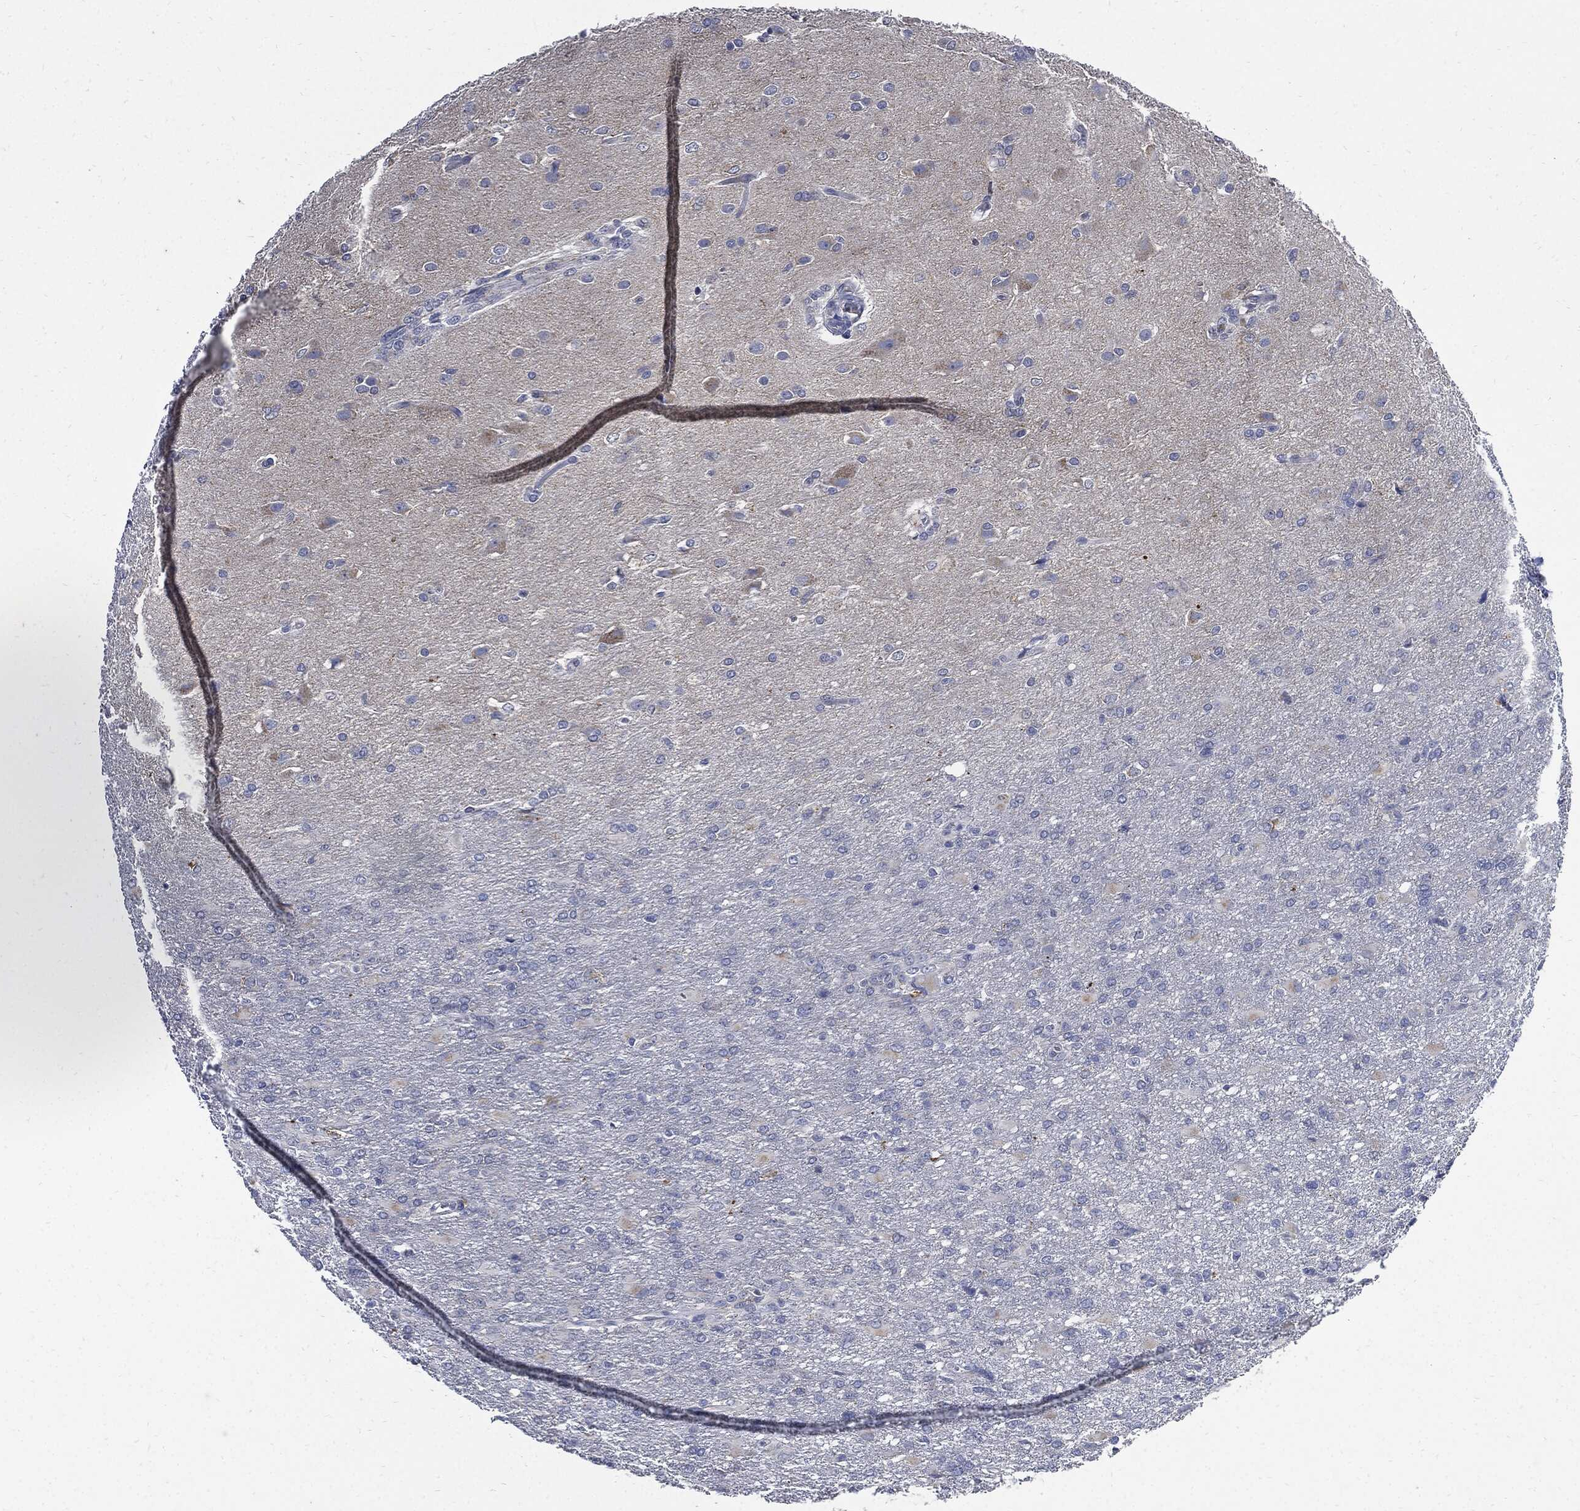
{"staining": {"intensity": "negative", "quantity": "none", "location": "none"}, "tissue": "glioma", "cell_type": "Tumor cells", "image_type": "cancer", "snomed": [{"axis": "morphology", "description": "Glioma, malignant, High grade"}, {"axis": "topography", "description": "Brain"}], "caption": "Human malignant glioma (high-grade) stained for a protein using immunohistochemistry shows no expression in tumor cells.", "gene": "CPE", "patient": {"sex": "male", "age": 68}}